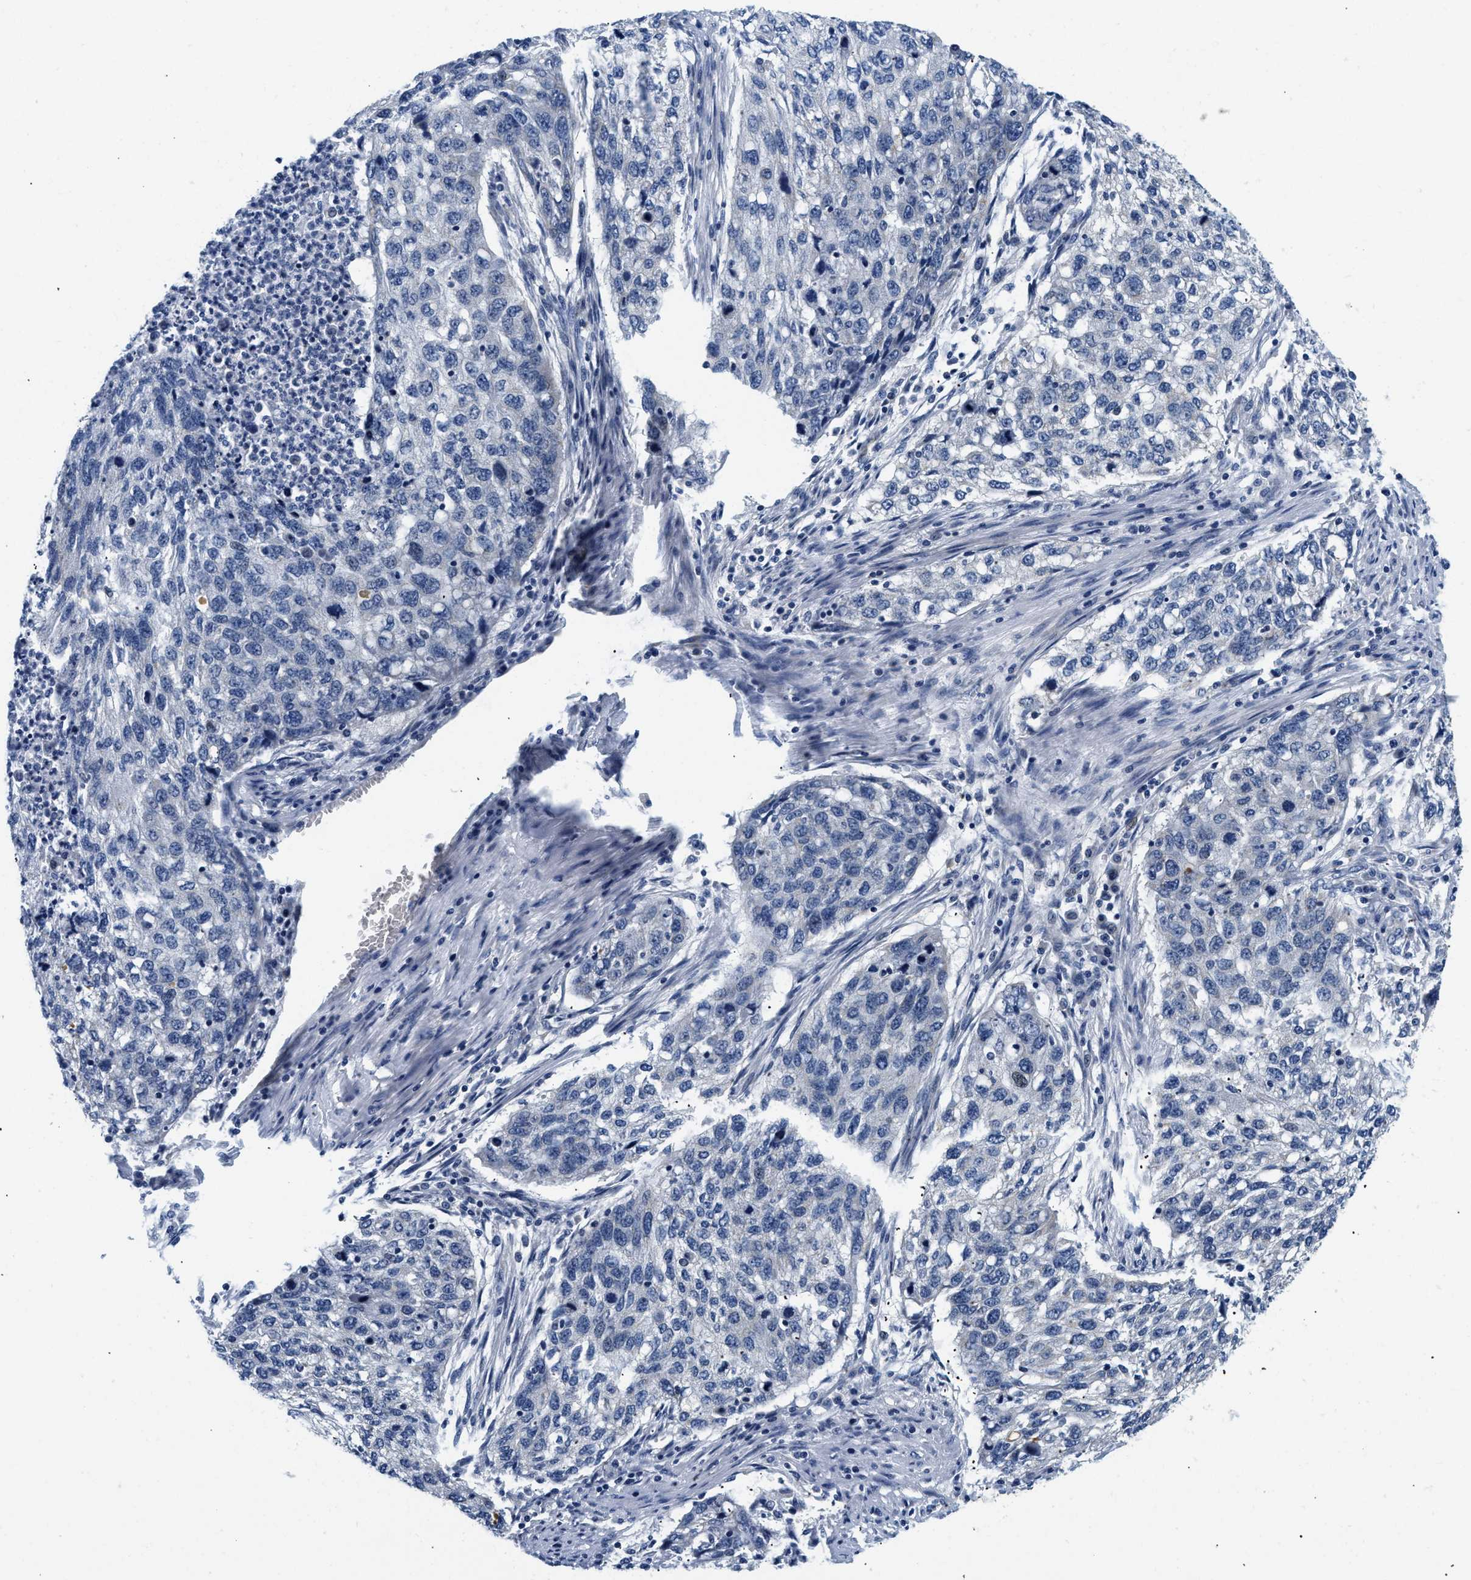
{"staining": {"intensity": "negative", "quantity": "none", "location": "none"}, "tissue": "lung cancer", "cell_type": "Tumor cells", "image_type": "cancer", "snomed": [{"axis": "morphology", "description": "Squamous cell carcinoma, NOS"}, {"axis": "topography", "description": "Lung"}], "caption": "Immunohistochemistry (IHC) histopathology image of neoplastic tissue: squamous cell carcinoma (lung) stained with DAB displays no significant protein expression in tumor cells. The staining is performed using DAB (3,3'-diaminobenzidine) brown chromogen with nuclei counter-stained in using hematoxylin.", "gene": "PDP1", "patient": {"sex": "female", "age": 63}}